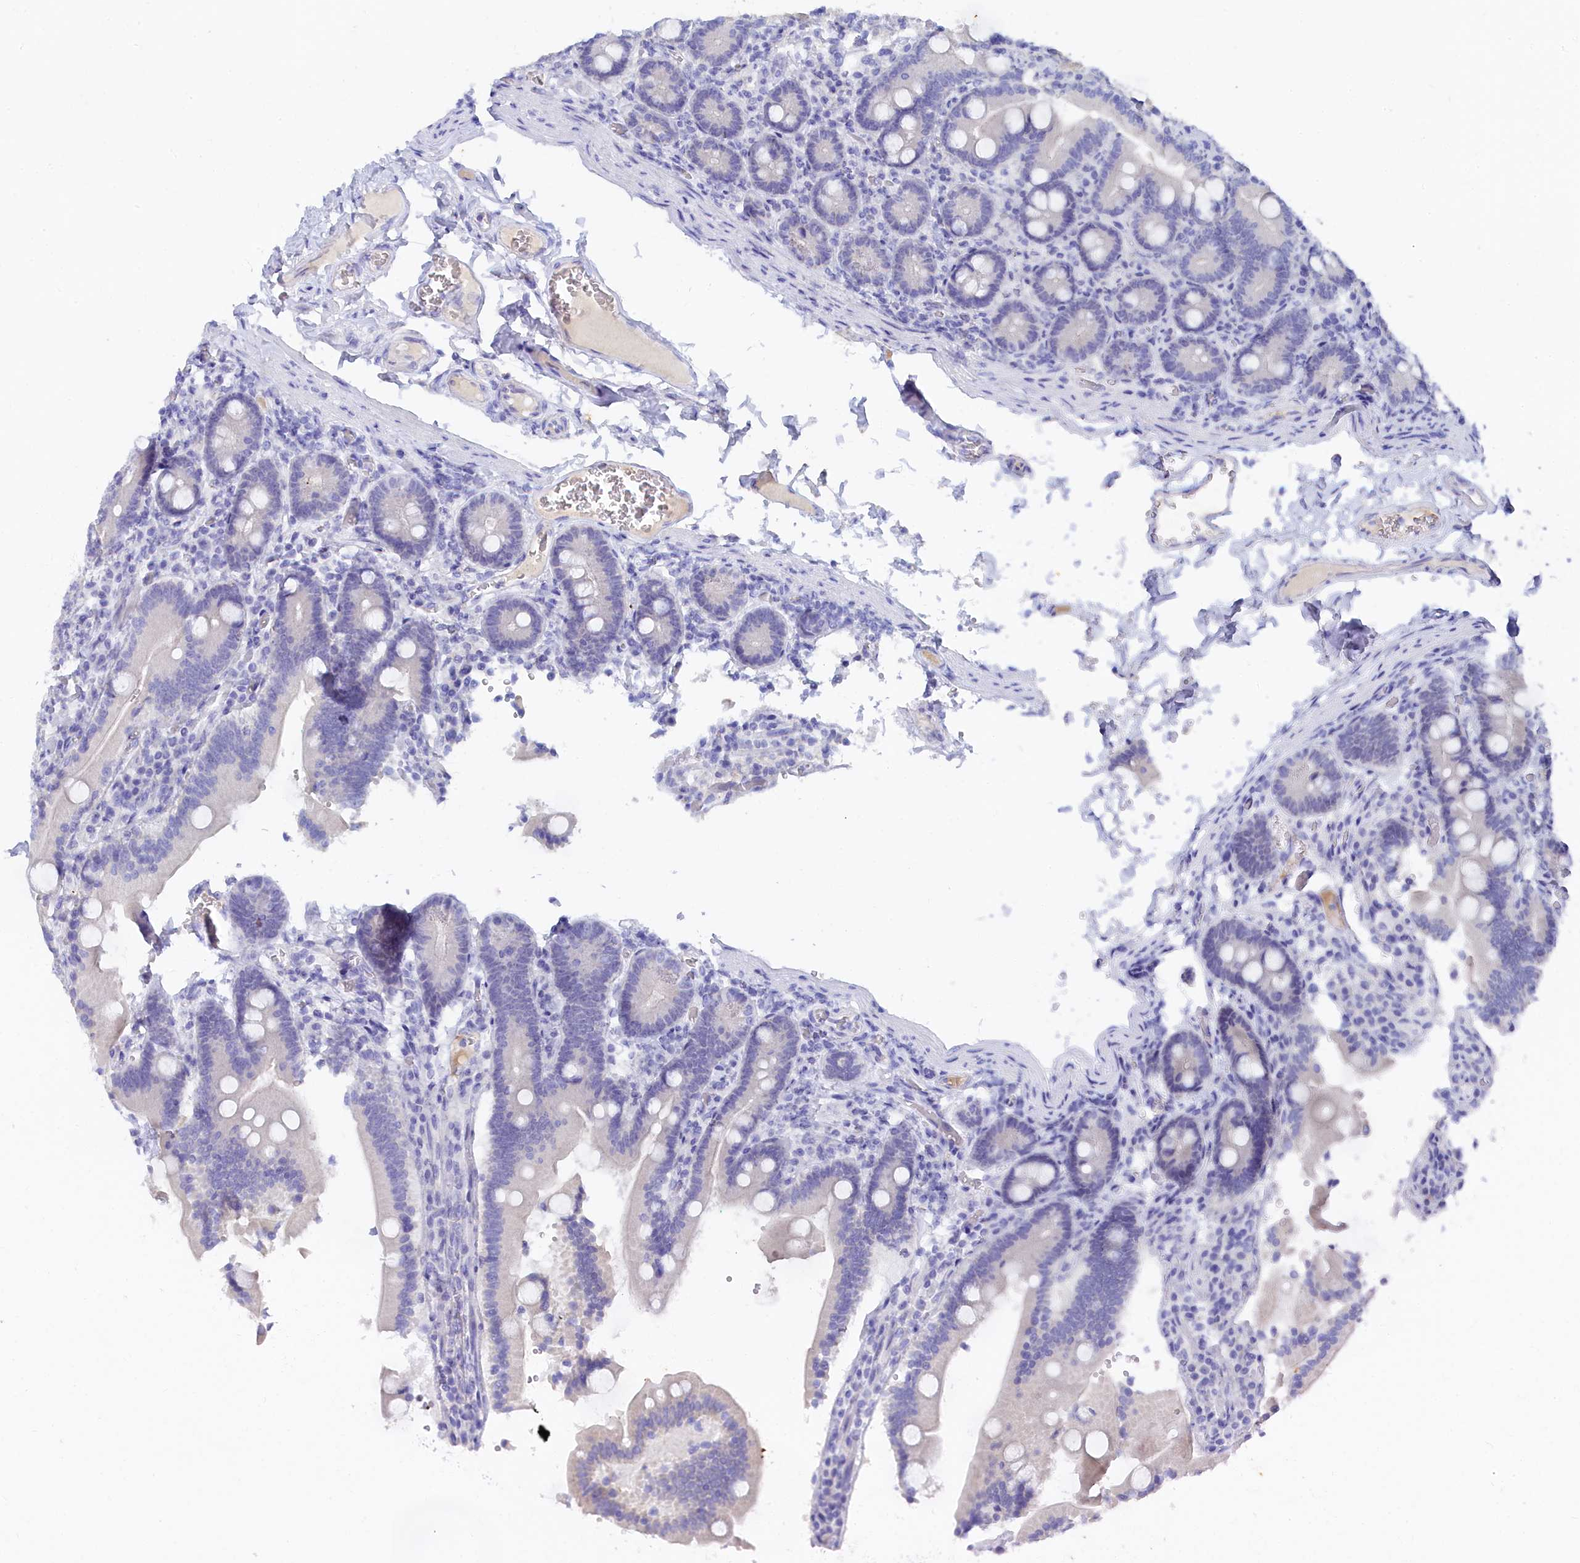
{"staining": {"intensity": "negative", "quantity": "none", "location": "none"}, "tissue": "duodenum", "cell_type": "Glandular cells", "image_type": "normal", "snomed": [{"axis": "morphology", "description": "Normal tissue, NOS"}, {"axis": "topography", "description": "Duodenum"}], "caption": "A high-resolution photomicrograph shows immunohistochemistry (IHC) staining of normal duodenum, which displays no significant positivity in glandular cells. The staining was performed using DAB (3,3'-diaminobenzidine) to visualize the protein expression in brown, while the nuclei were stained in blue with hematoxylin (Magnification: 20x).", "gene": "TRIM10", "patient": {"sex": "female", "age": 62}}